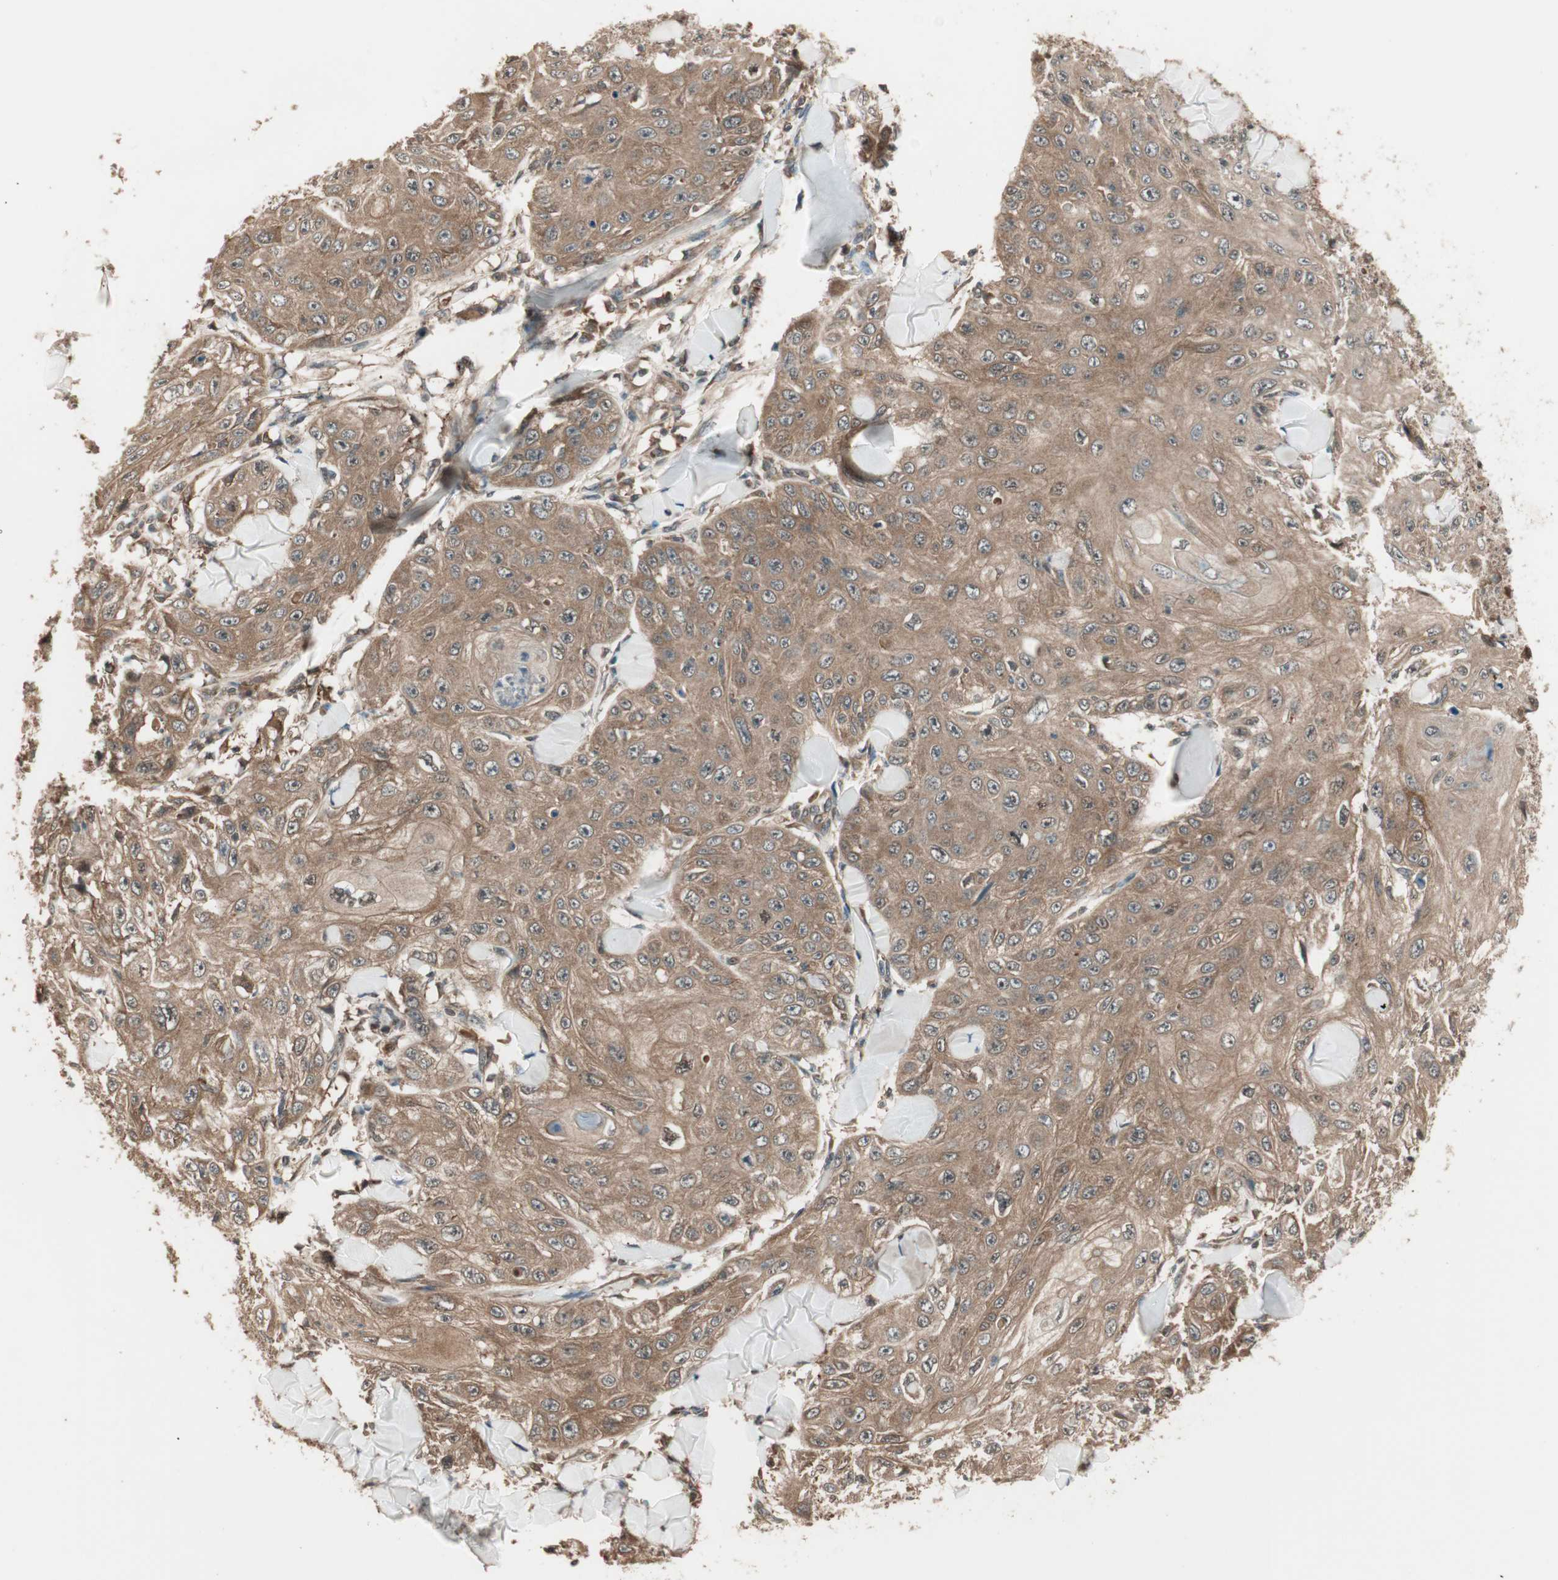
{"staining": {"intensity": "moderate", "quantity": ">75%", "location": "cytoplasmic/membranous"}, "tissue": "skin cancer", "cell_type": "Tumor cells", "image_type": "cancer", "snomed": [{"axis": "morphology", "description": "Squamous cell carcinoma, NOS"}, {"axis": "topography", "description": "Skin"}], "caption": "Immunohistochemistry photomicrograph of neoplastic tissue: skin squamous cell carcinoma stained using IHC exhibits medium levels of moderate protein expression localized specifically in the cytoplasmic/membranous of tumor cells, appearing as a cytoplasmic/membranous brown color.", "gene": "CNOT4", "patient": {"sex": "male", "age": 86}}